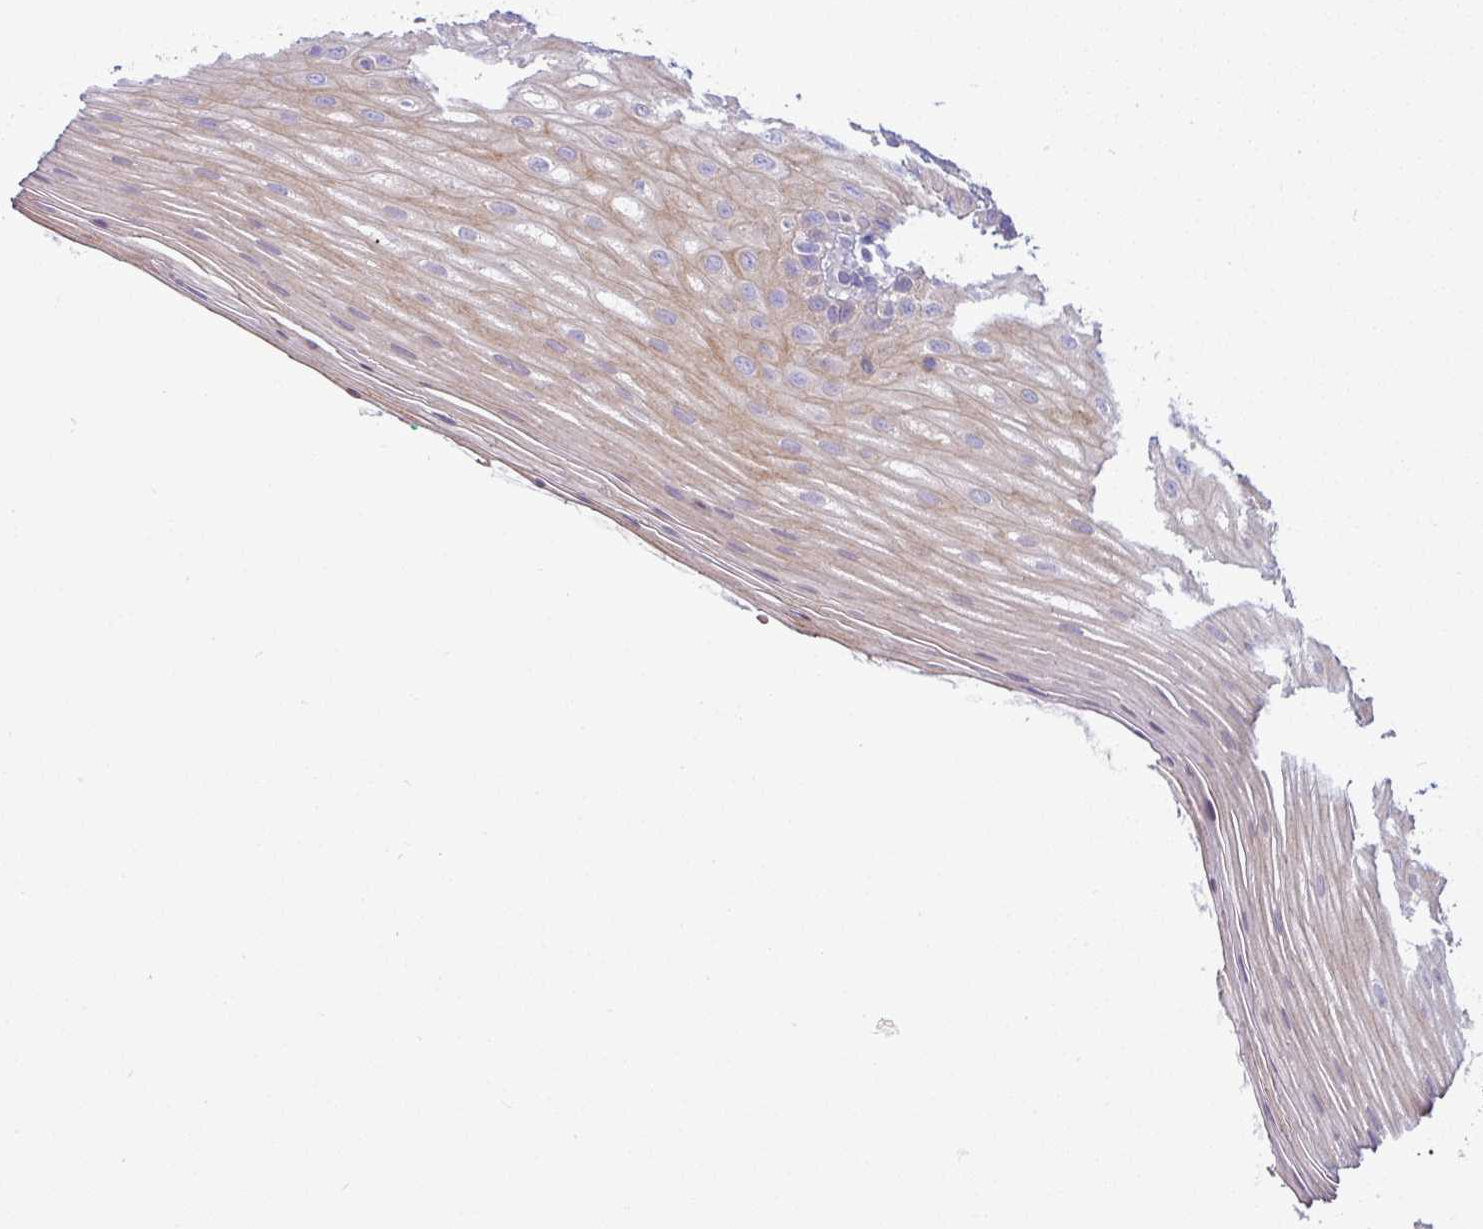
{"staining": {"intensity": "weak", "quantity": "25%-75%", "location": "cytoplasmic/membranous"}, "tissue": "oral mucosa", "cell_type": "Squamous epithelial cells", "image_type": "normal", "snomed": [{"axis": "morphology", "description": "Normal tissue, NOS"}, {"axis": "topography", "description": "Oral tissue"}], "caption": "Human oral mucosa stained with a brown dye shows weak cytoplasmic/membranous positive positivity in about 25%-75% of squamous epithelial cells.", "gene": "ACAP3", "patient": {"sex": "female", "age": 67}}